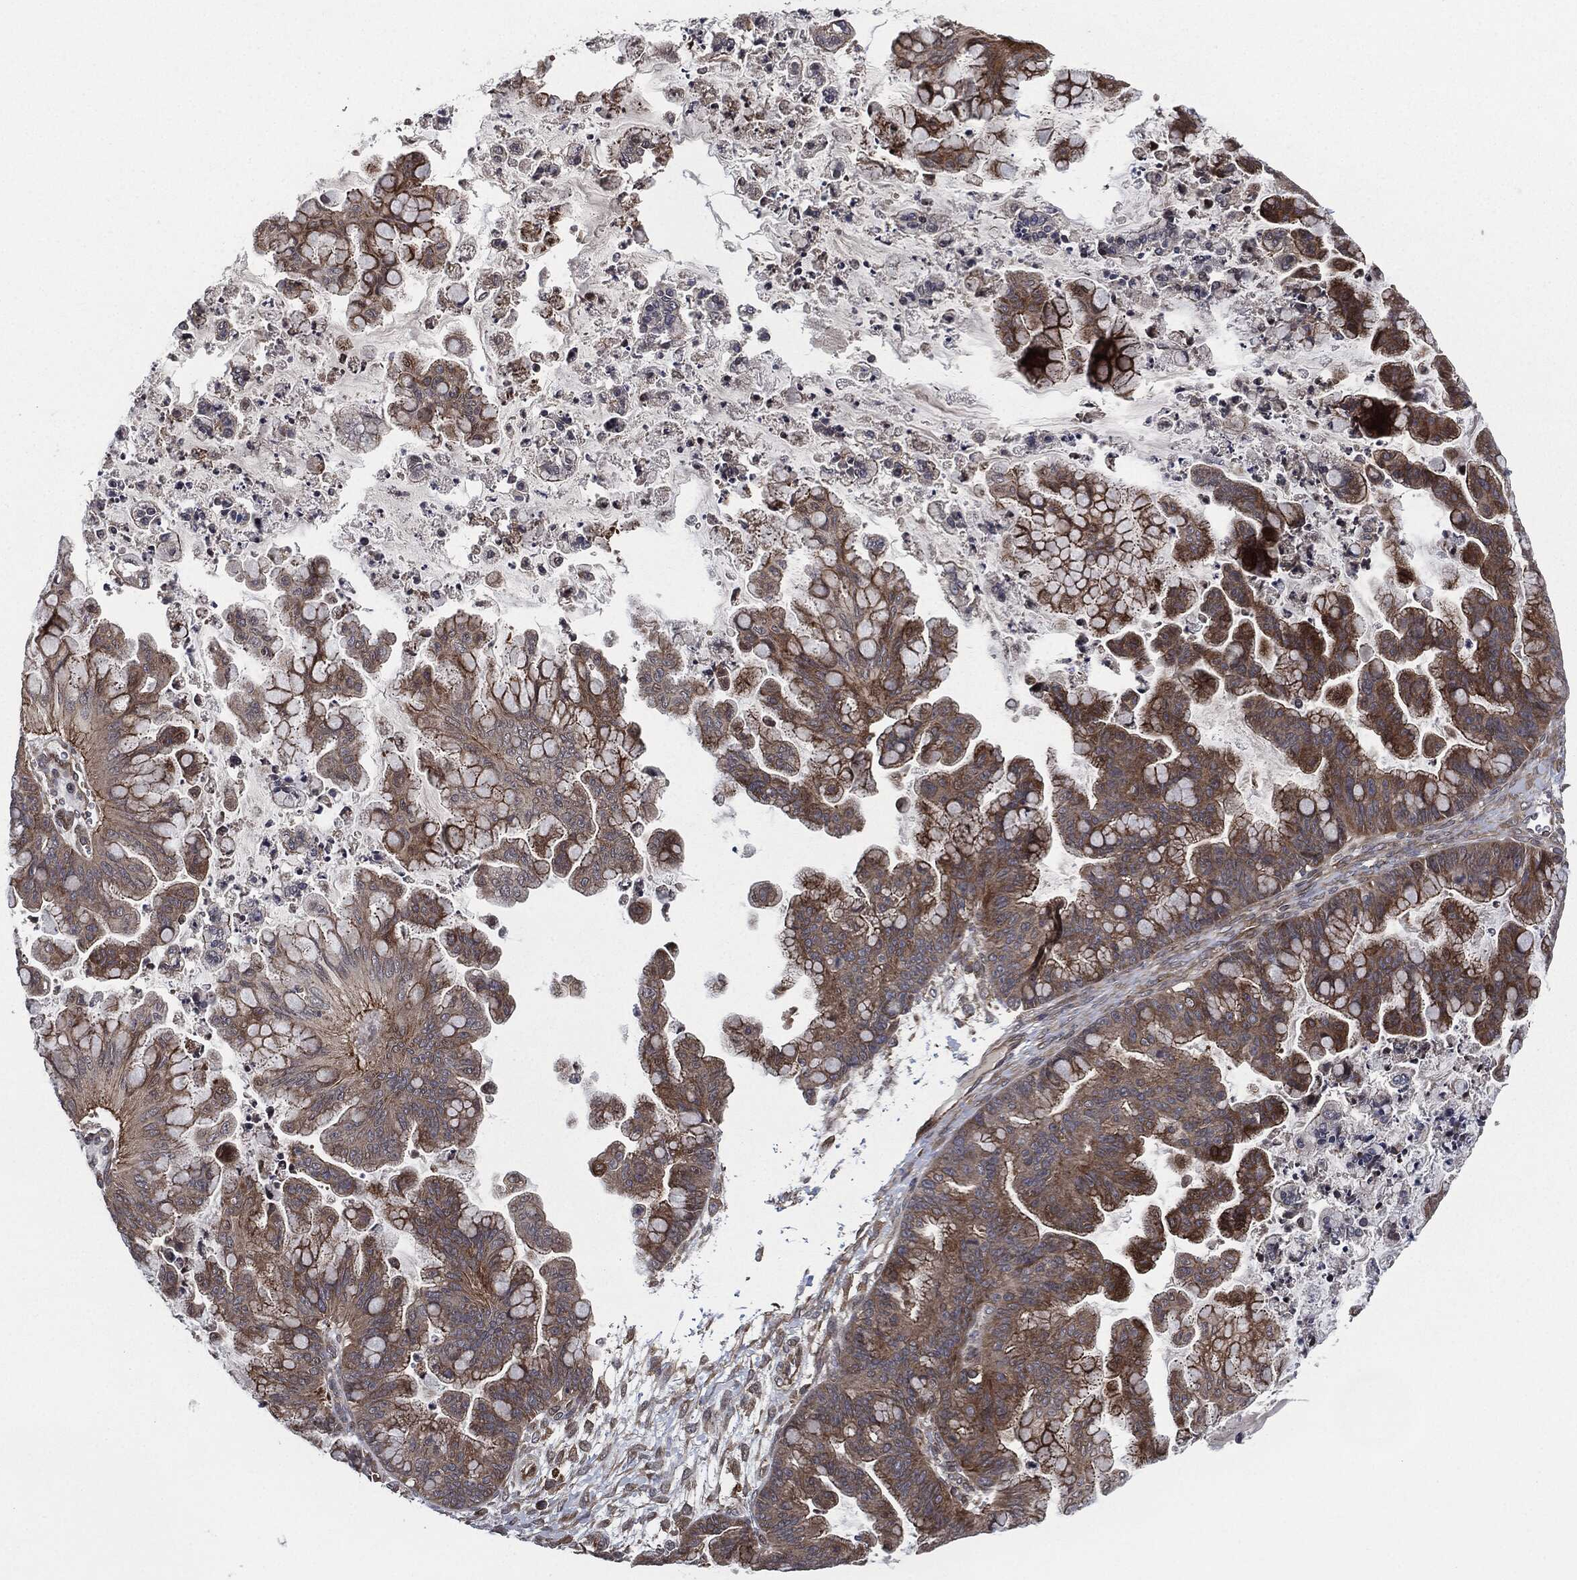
{"staining": {"intensity": "moderate", "quantity": "25%-75%", "location": "cytoplasmic/membranous"}, "tissue": "ovarian cancer", "cell_type": "Tumor cells", "image_type": "cancer", "snomed": [{"axis": "morphology", "description": "Cystadenocarcinoma, mucinous, NOS"}, {"axis": "topography", "description": "Ovary"}], "caption": "Immunohistochemistry (DAB (3,3'-diaminobenzidine)) staining of ovarian cancer reveals moderate cytoplasmic/membranous protein staining in approximately 25%-75% of tumor cells.", "gene": "UBR1", "patient": {"sex": "female", "age": 67}}